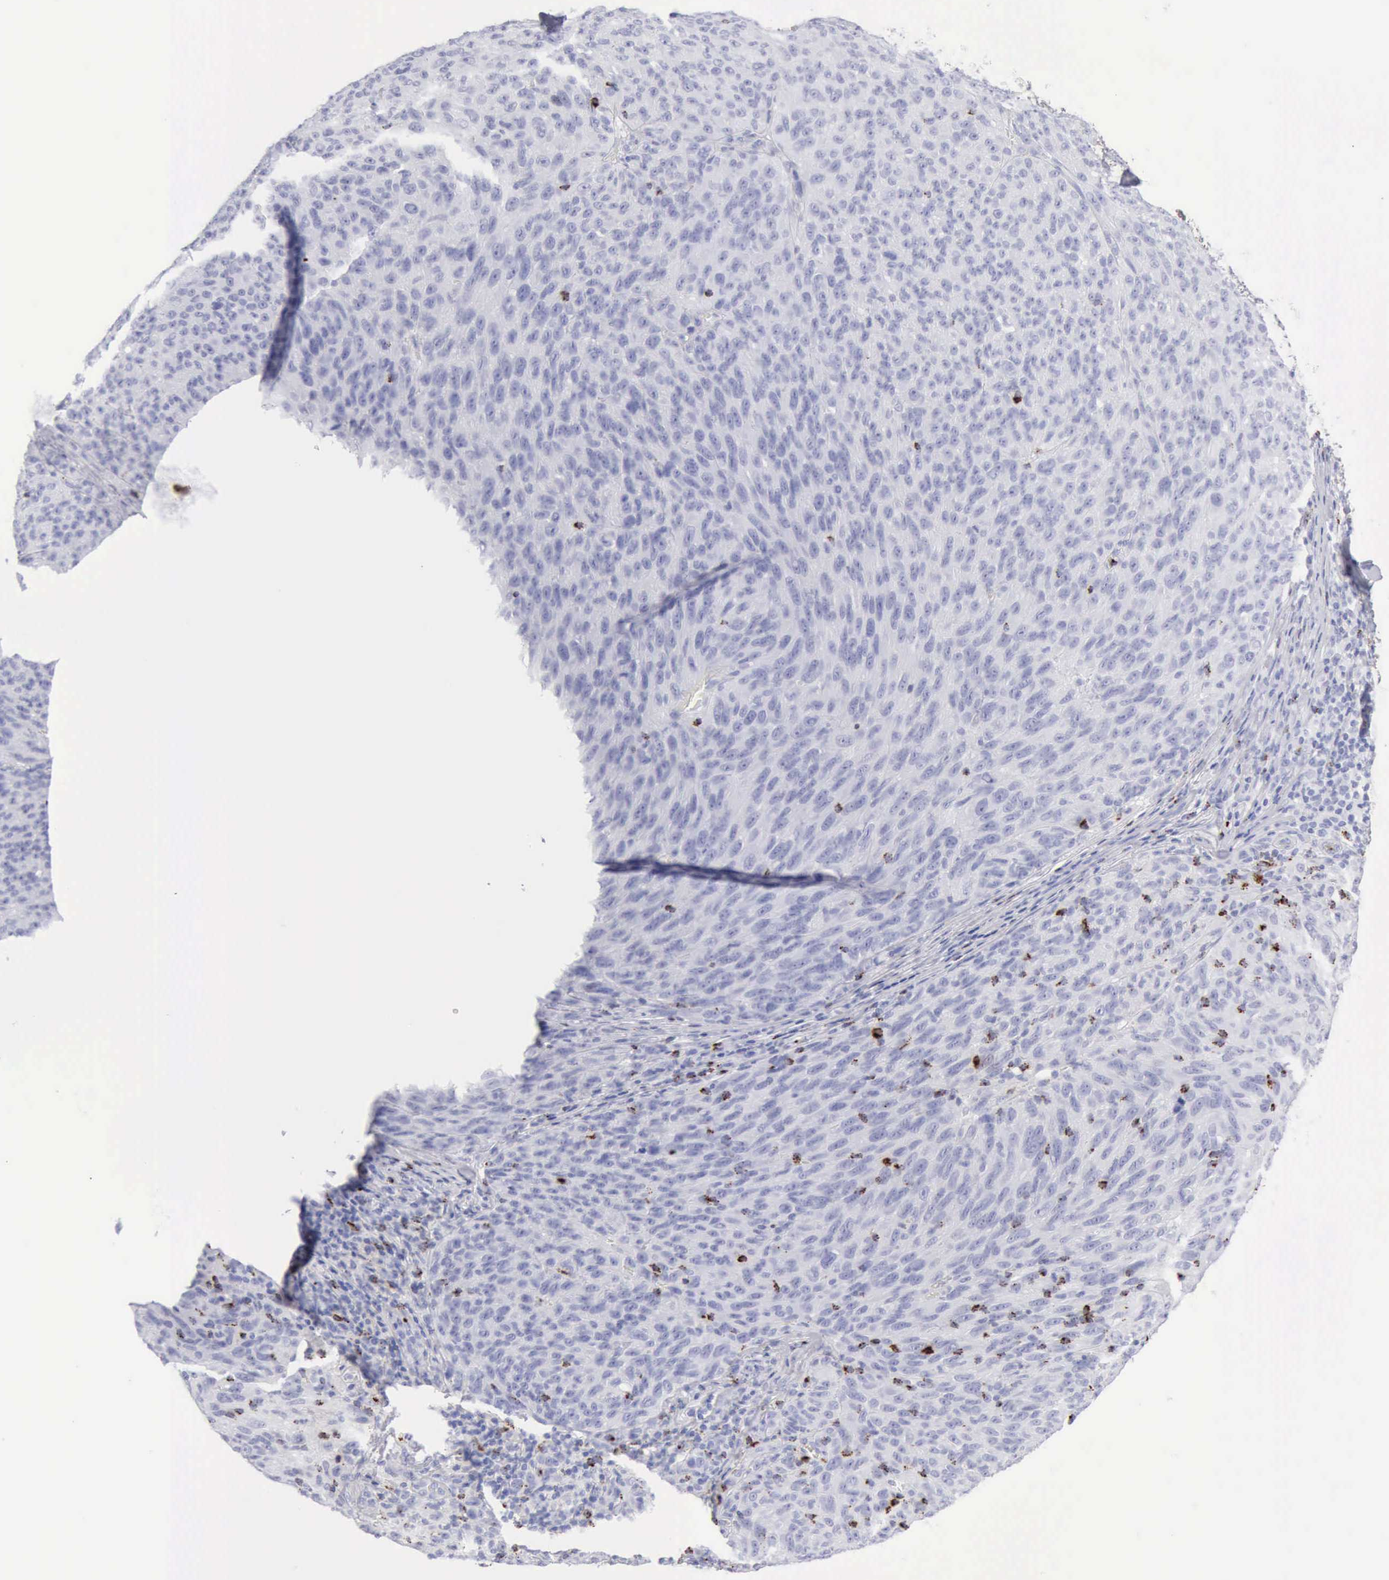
{"staining": {"intensity": "negative", "quantity": "none", "location": "none"}, "tissue": "melanoma", "cell_type": "Tumor cells", "image_type": "cancer", "snomed": [{"axis": "morphology", "description": "Malignant melanoma, NOS"}, {"axis": "topography", "description": "Skin"}], "caption": "Immunohistochemistry of melanoma exhibits no expression in tumor cells.", "gene": "GZMB", "patient": {"sex": "male", "age": 76}}